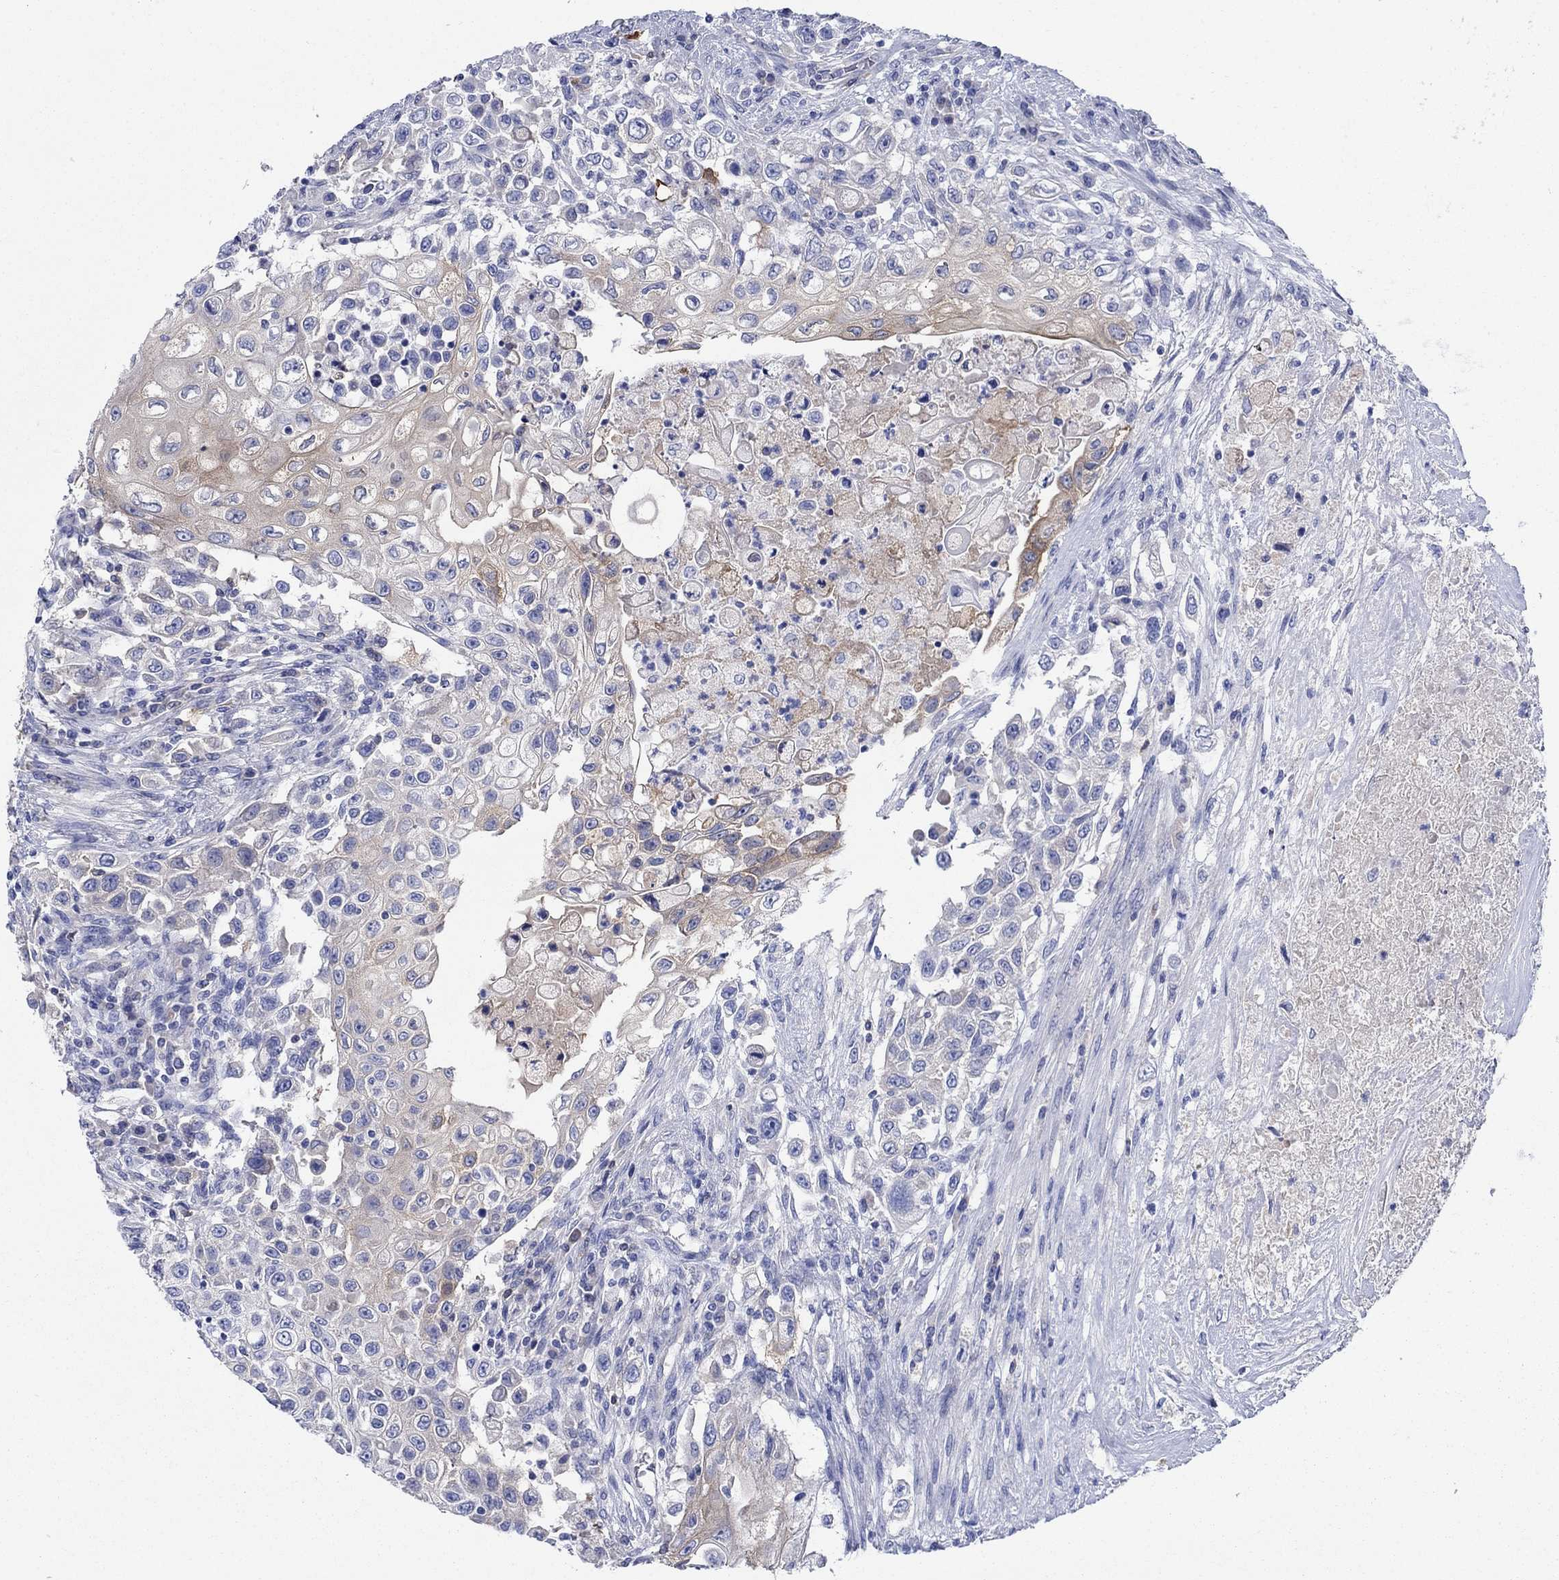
{"staining": {"intensity": "weak", "quantity": "25%-75%", "location": "cytoplasmic/membranous"}, "tissue": "urothelial cancer", "cell_type": "Tumor cells", "image_type": "cancer", "snomed": [{"axis": "morphology", "description": "Urothelial carcinoma, High grade"}, {"axis": "topography", "description": "Urinary bladder"}], "caption": "A photomicrograph showing weak cytoplasmic/membranous staining in approximately 25%-75% of tumor cells in urothelial cancer, as visualized by brown immunohistochemical staining.", "gene": "TRIM16", "patient": {"sex": "female", "age": 56}}